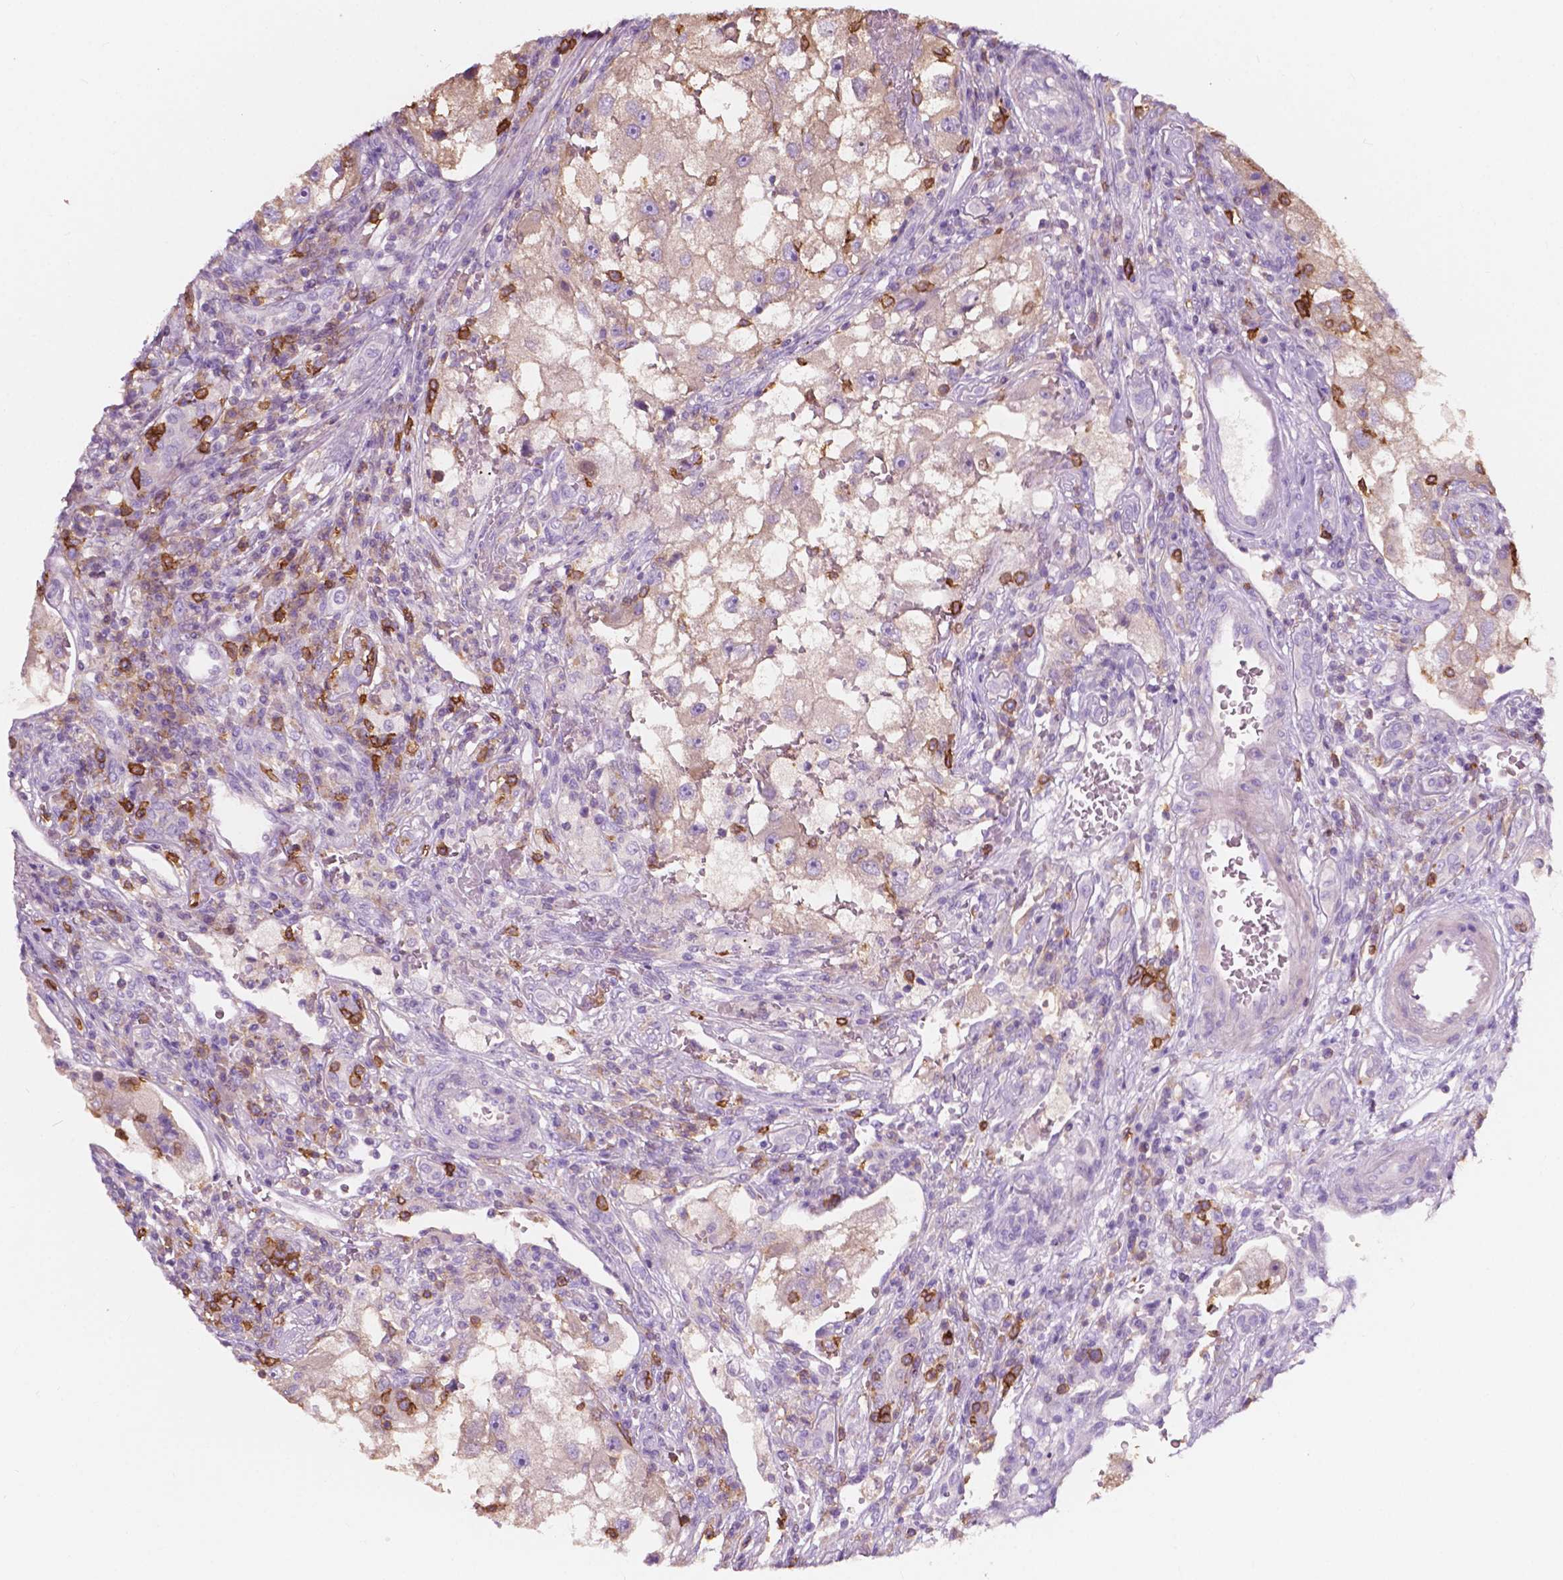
{"staining": {"intensity": "weak", "quantity": "<25%", "location": "cytoplasmic/membranous"}, "tissue": "renal cancer", "cell_type": "Tumor cells", "image_type": "cancer", "snomed": [{"axis": "morphology", "description": "Adenocarcinoma, NOS"}, {"axis": "topography", "description": "Kidney"}], "caption": "Immunohistochemistry histopathology image of human adenocarcinoma (renal) stained for a protein (brown), which demonstrates no positivity in tumor cells.", "gene": "SEMA4A", "patient": {"sex": "male", "age": 63}}